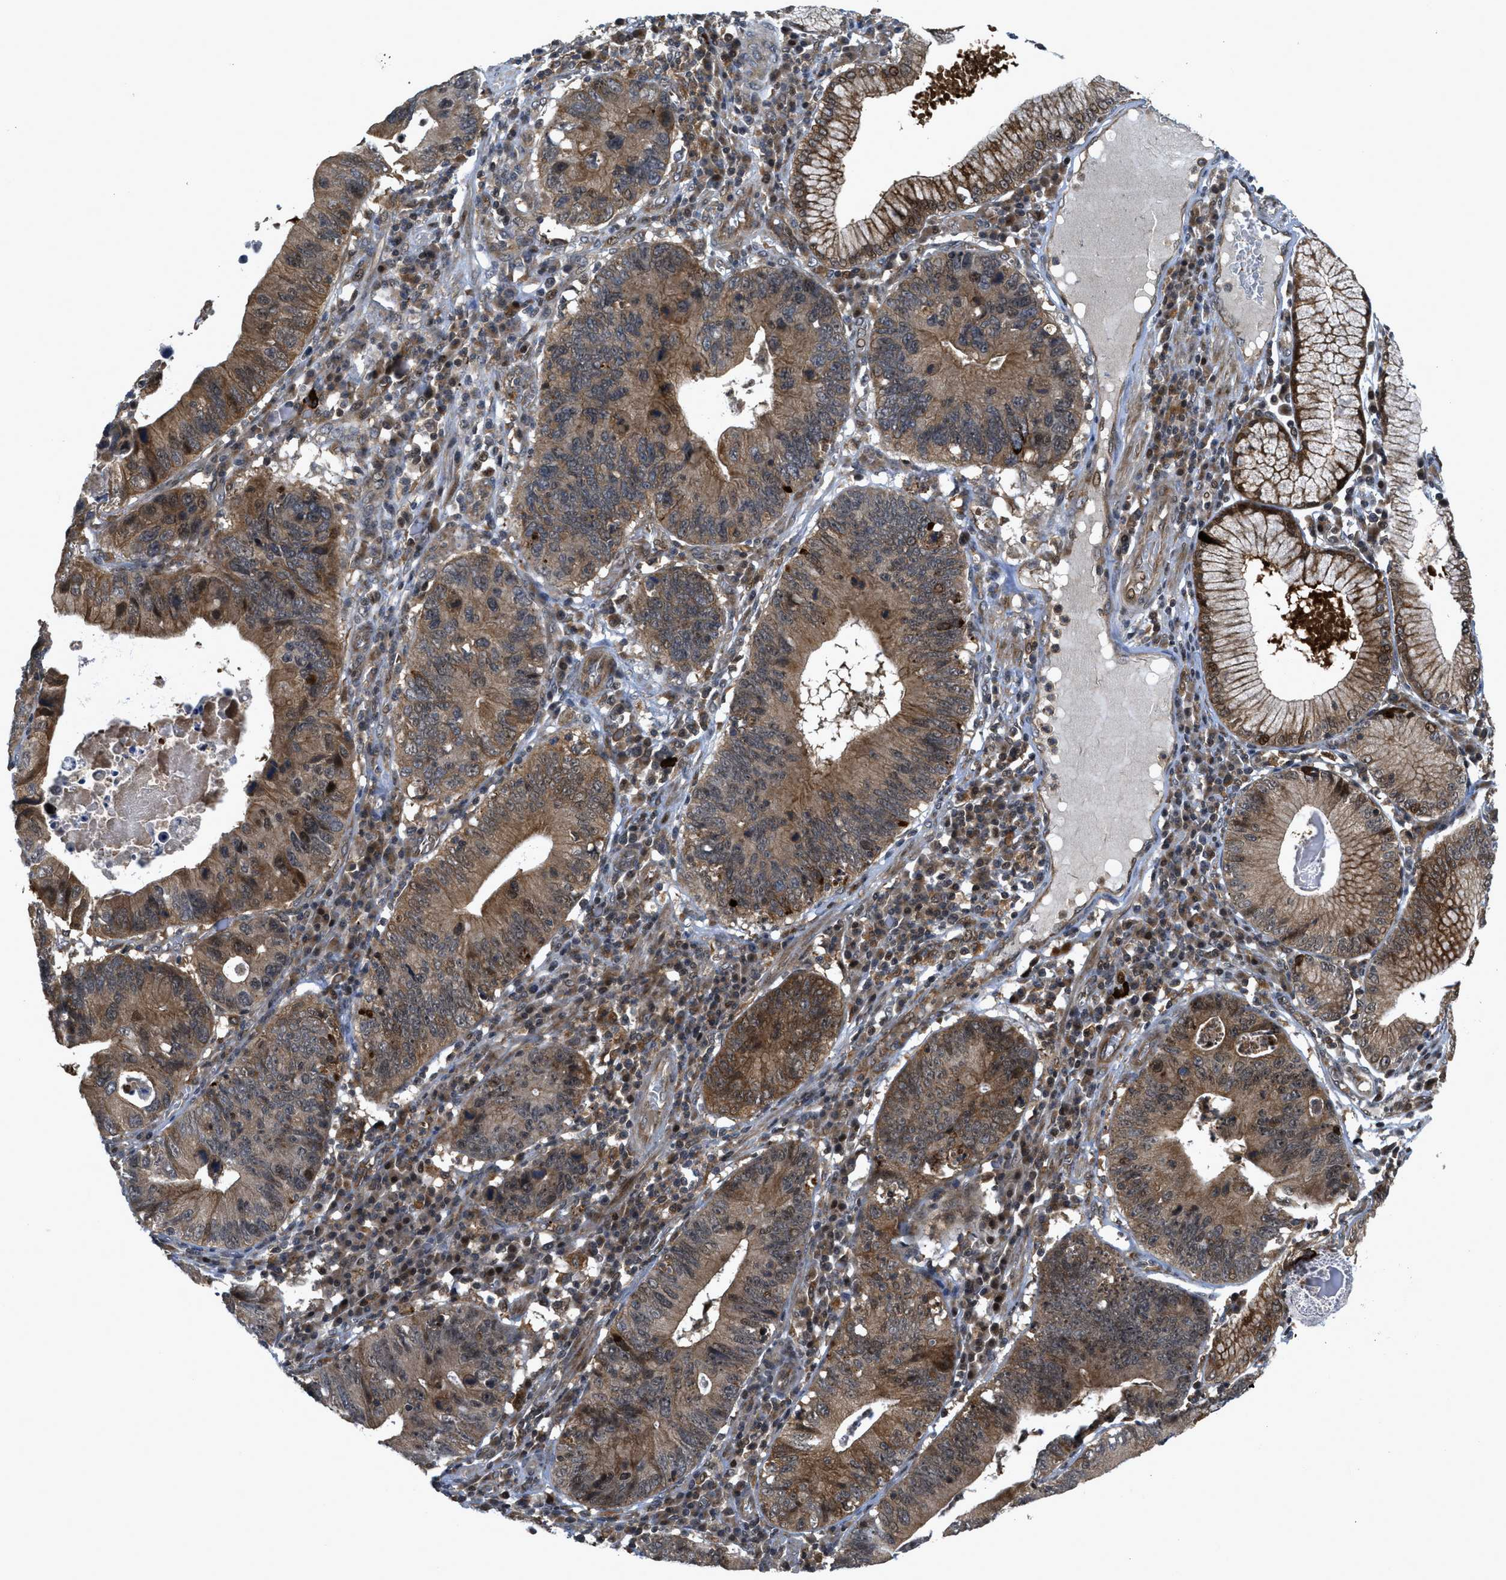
{"staining": {"intensity": "moderate", "quantity": ">75%", "location": "cytoplasmic/membranous,nuclear"}, "tissue": "stomach cancer", "cell_type": "Tumor cells", "image_type": "cancer", "snomed": [{"axis": "morphology", "description": "Adenocarcinoma, NOS"}, {"axis": "topography", "description": "Stomach"}], "caption": "A medium amount of moderate cytoplasmic/membranous and nuclear expression is seen in about >75% of tumor cells in stomach cancer tissue.", "gene": "DNAJC28", "patient": {"sex": "male", "age": 59}}